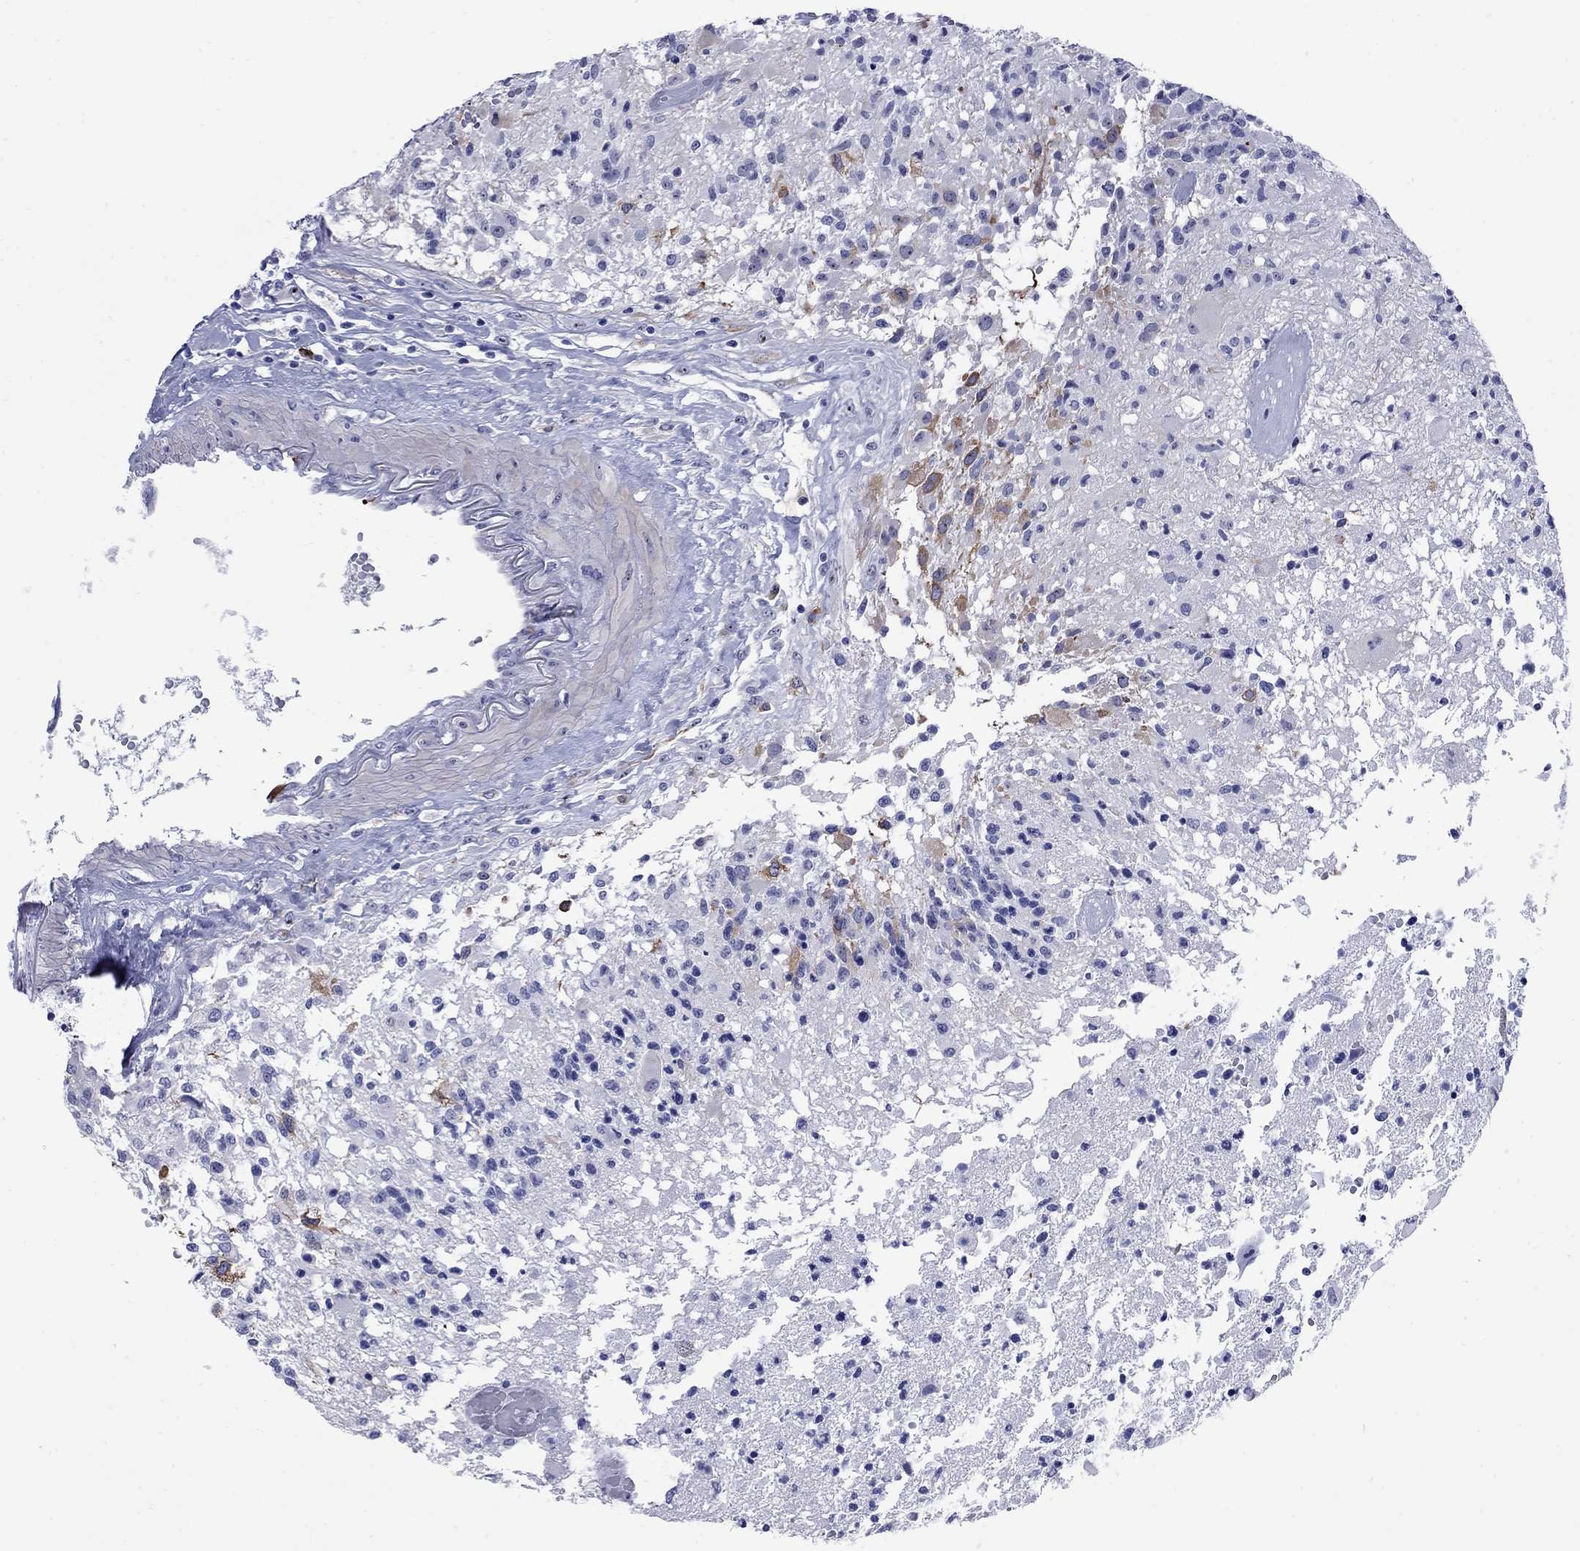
{"staining": {"intensity": "strong", "quantity": "<25%", "location": "cytoplasmic/membranous"}, "tissue": "glioma", "cell_type": "Tumor cells", "image_type": "cancer", "snomed": [{"axis": "morphology", "description": "Glioma, malignant, High grade"}, {"axis": "topography", "description": "Brain"}], "caption": "Glioma stained for a protein reveals strong cytoplasmic/membranous positivity in tumor cells.", "gene": "TACC3", "patient": {"sex": "female", "age": 63}}